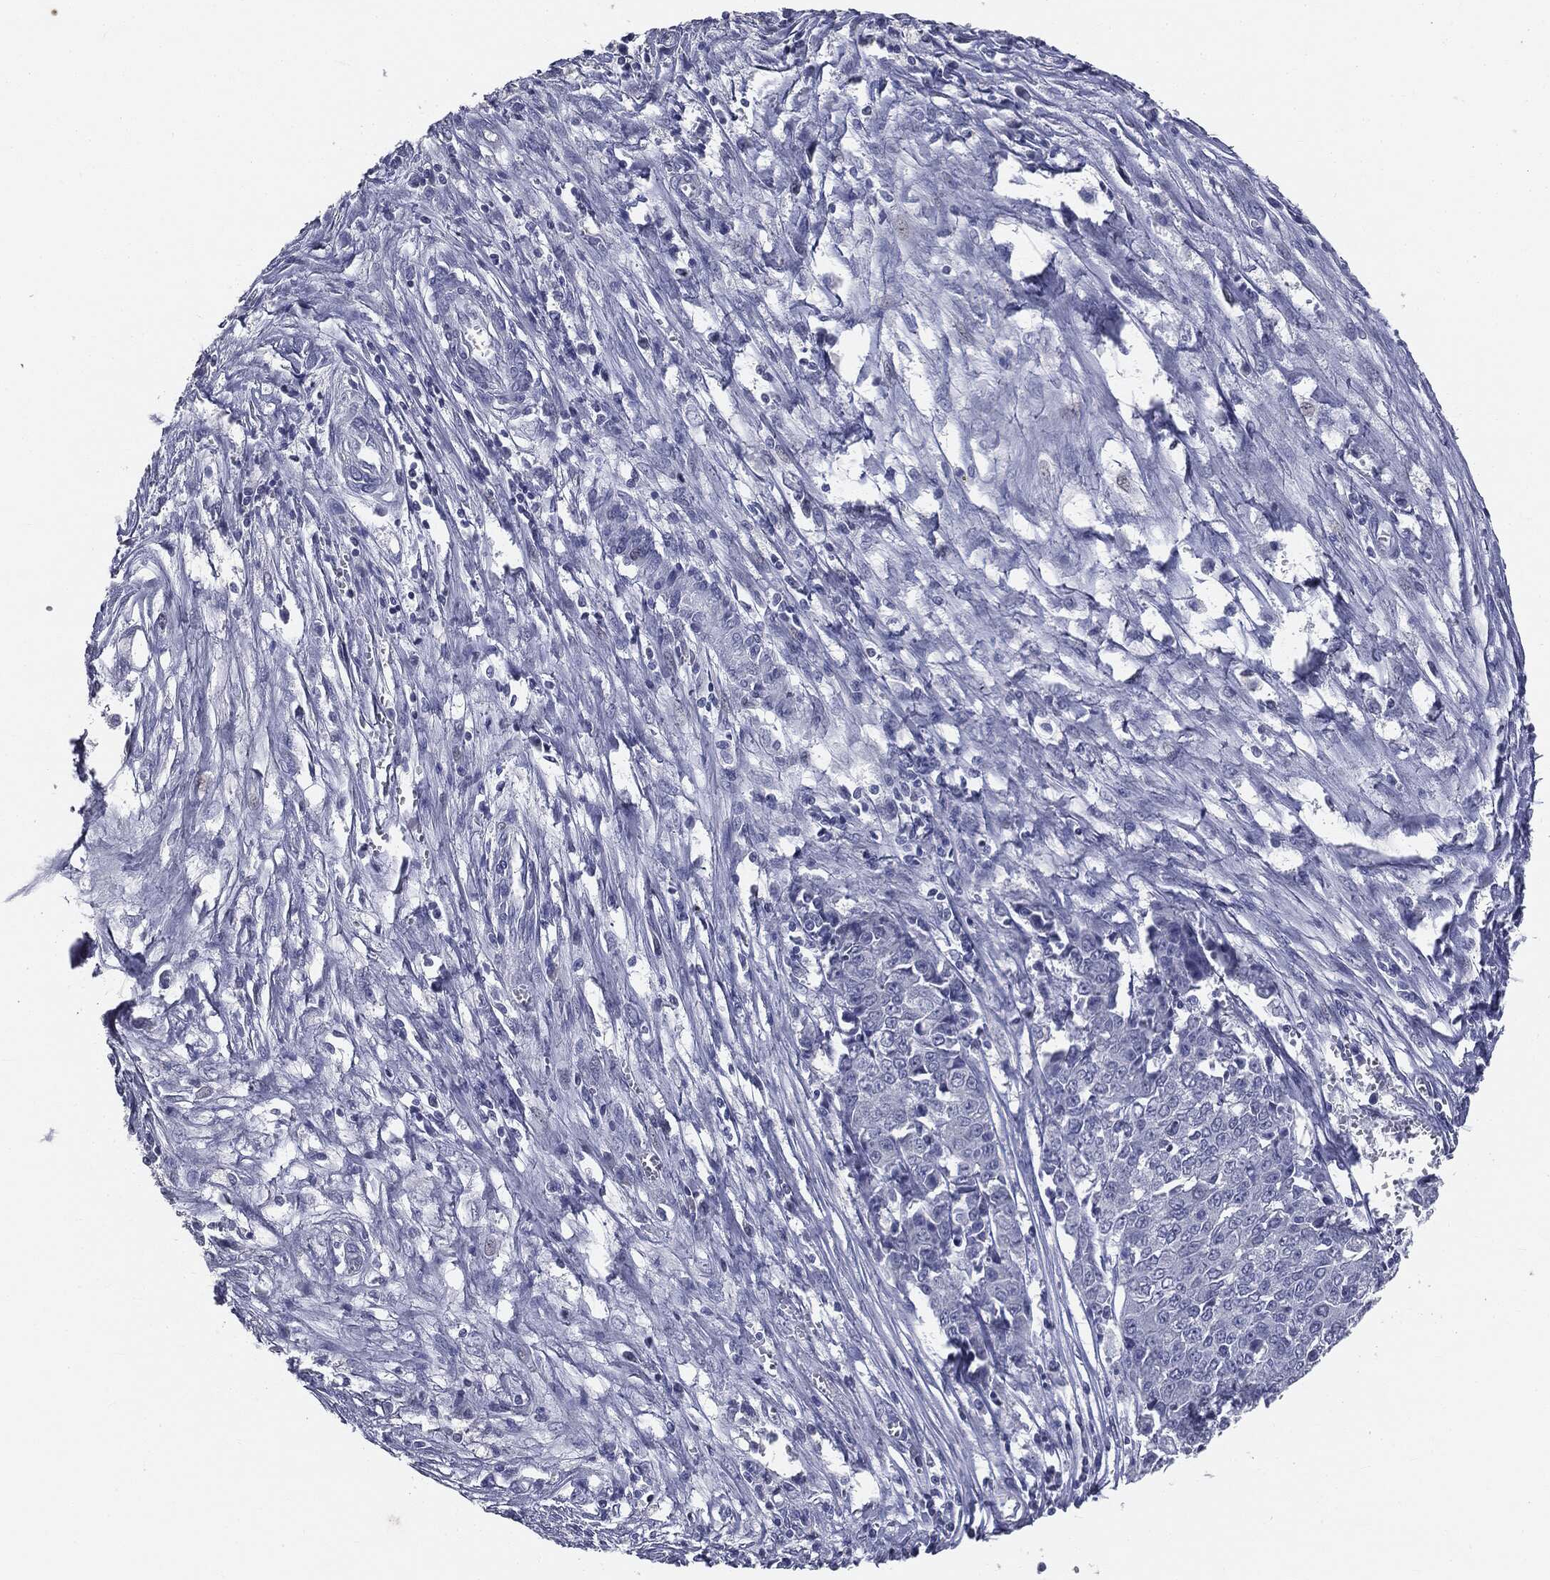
{"staining": {"intensity": "negative", "quantity": "none", "location": "none"}, "tissue": "ovarian cancer", "cell_type": "Tumor cells", "image_type": "cancer", "snomed": [{"axis": "morphology", "description": "Carcinoma, endometroid"}, {"axis": "topography", "description": "Ovary"}], "caption": "Immunohistochemistry of endometroid carcinoma (ovarian) reveals no positivity in tumor cells.", "gene": "AFP", "patient": {"sex": "female", "age": 42}}